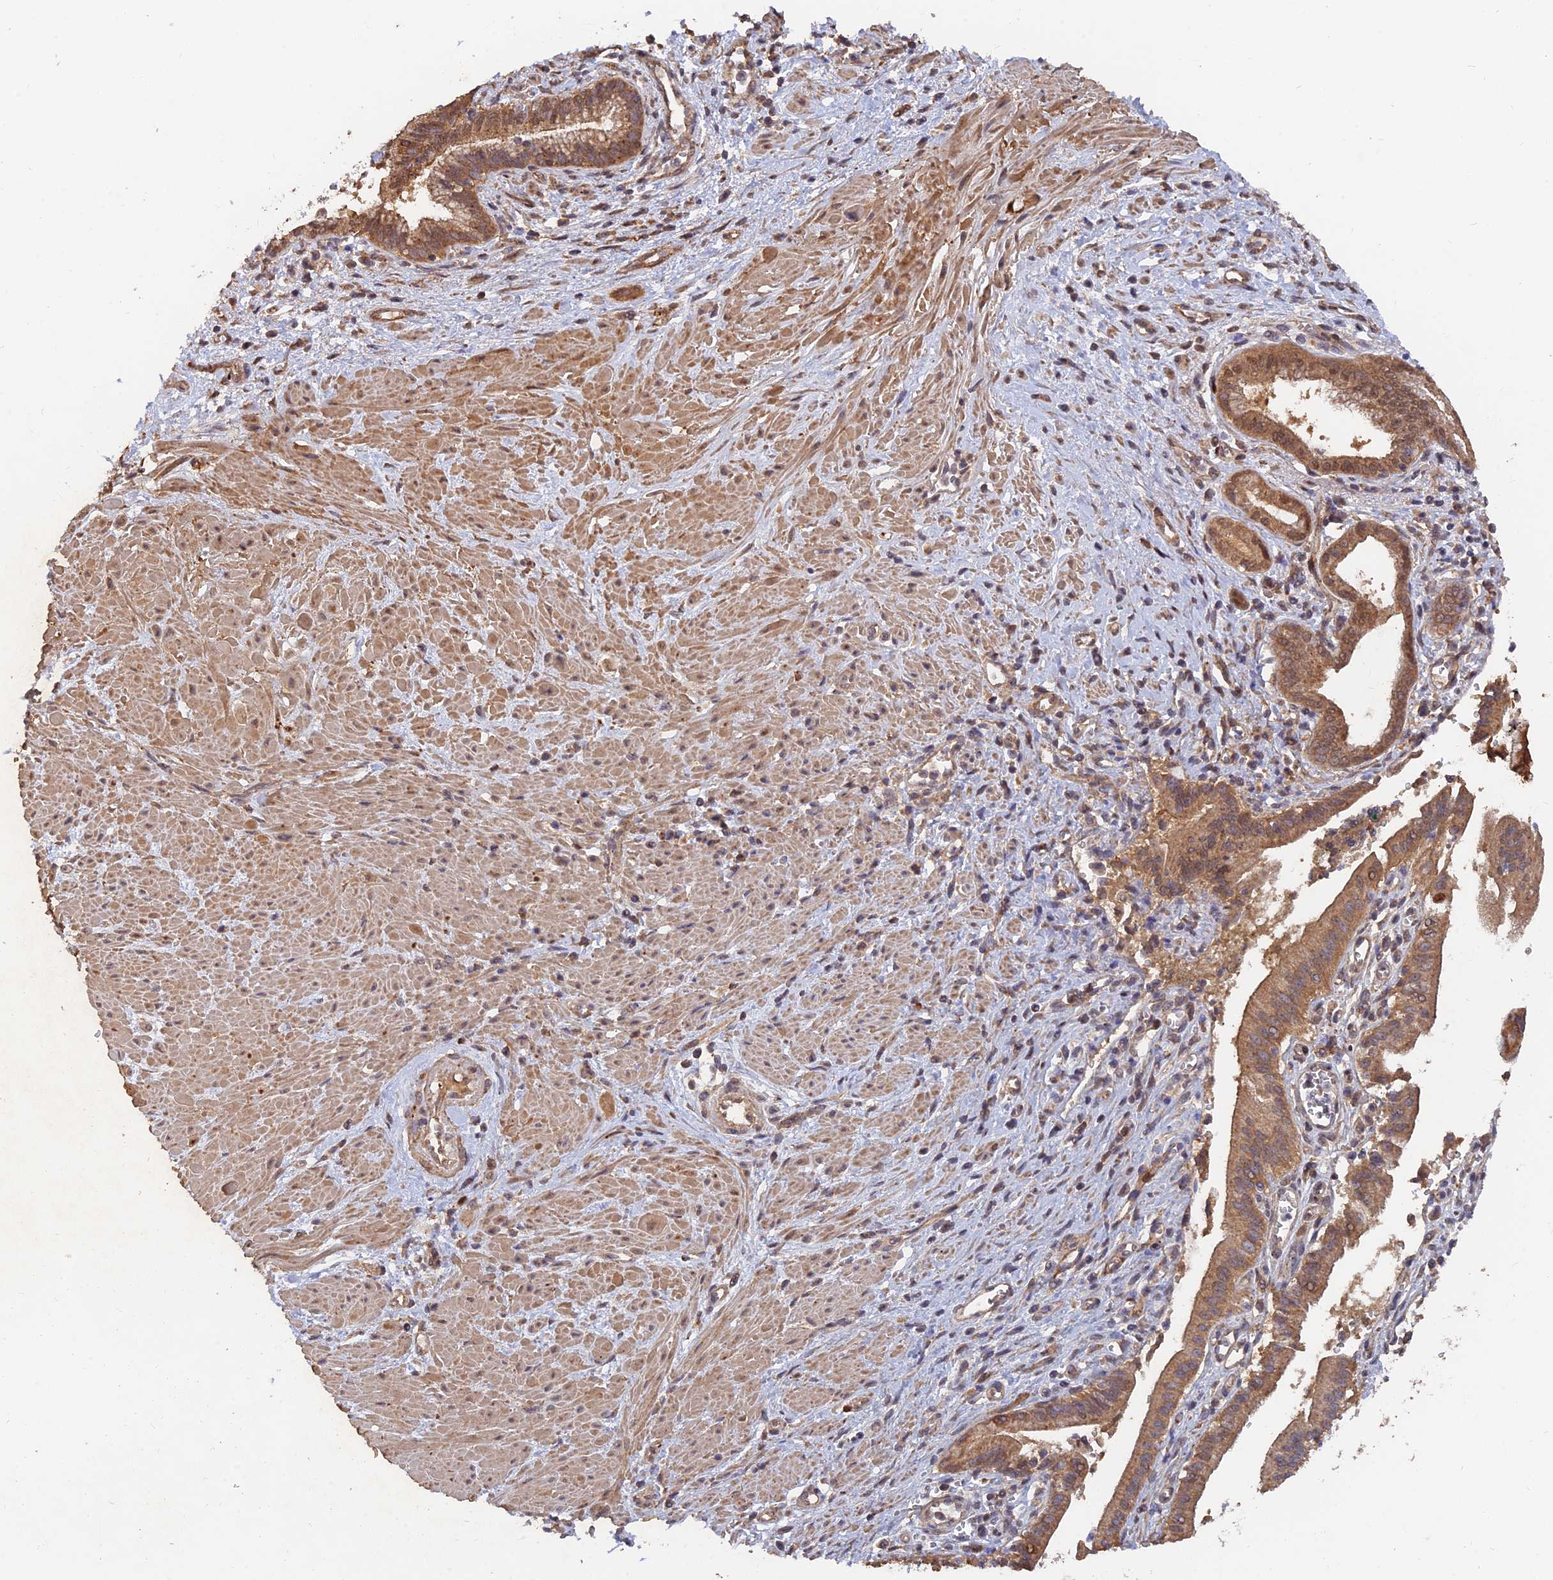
{"staining": {"intensity": "moderate", "quantity": ">75%", "location": "cytoplasmic/membranous"}, "tissue": "pancreatic cancer", "cell_type": "Tumor cells", "image_type": "cancer", "snomed": [{"axis": "morphology", "description": "Adenocarcinoma, NOS"}, {"axis": "topography", "description": "Pancreas"}], "caption": "IHC histopathology image of neoplastic tissue: human pancreatic cancer stained using IHC shows medium levels of moderate protein expression localized specifically in the cytoplasmic/membranous of tumor cells, appearing as a cytoplasmic/membranous brown color.", "gene": "SLC38A11", "patient": {"sex": "male", "age": 78}}